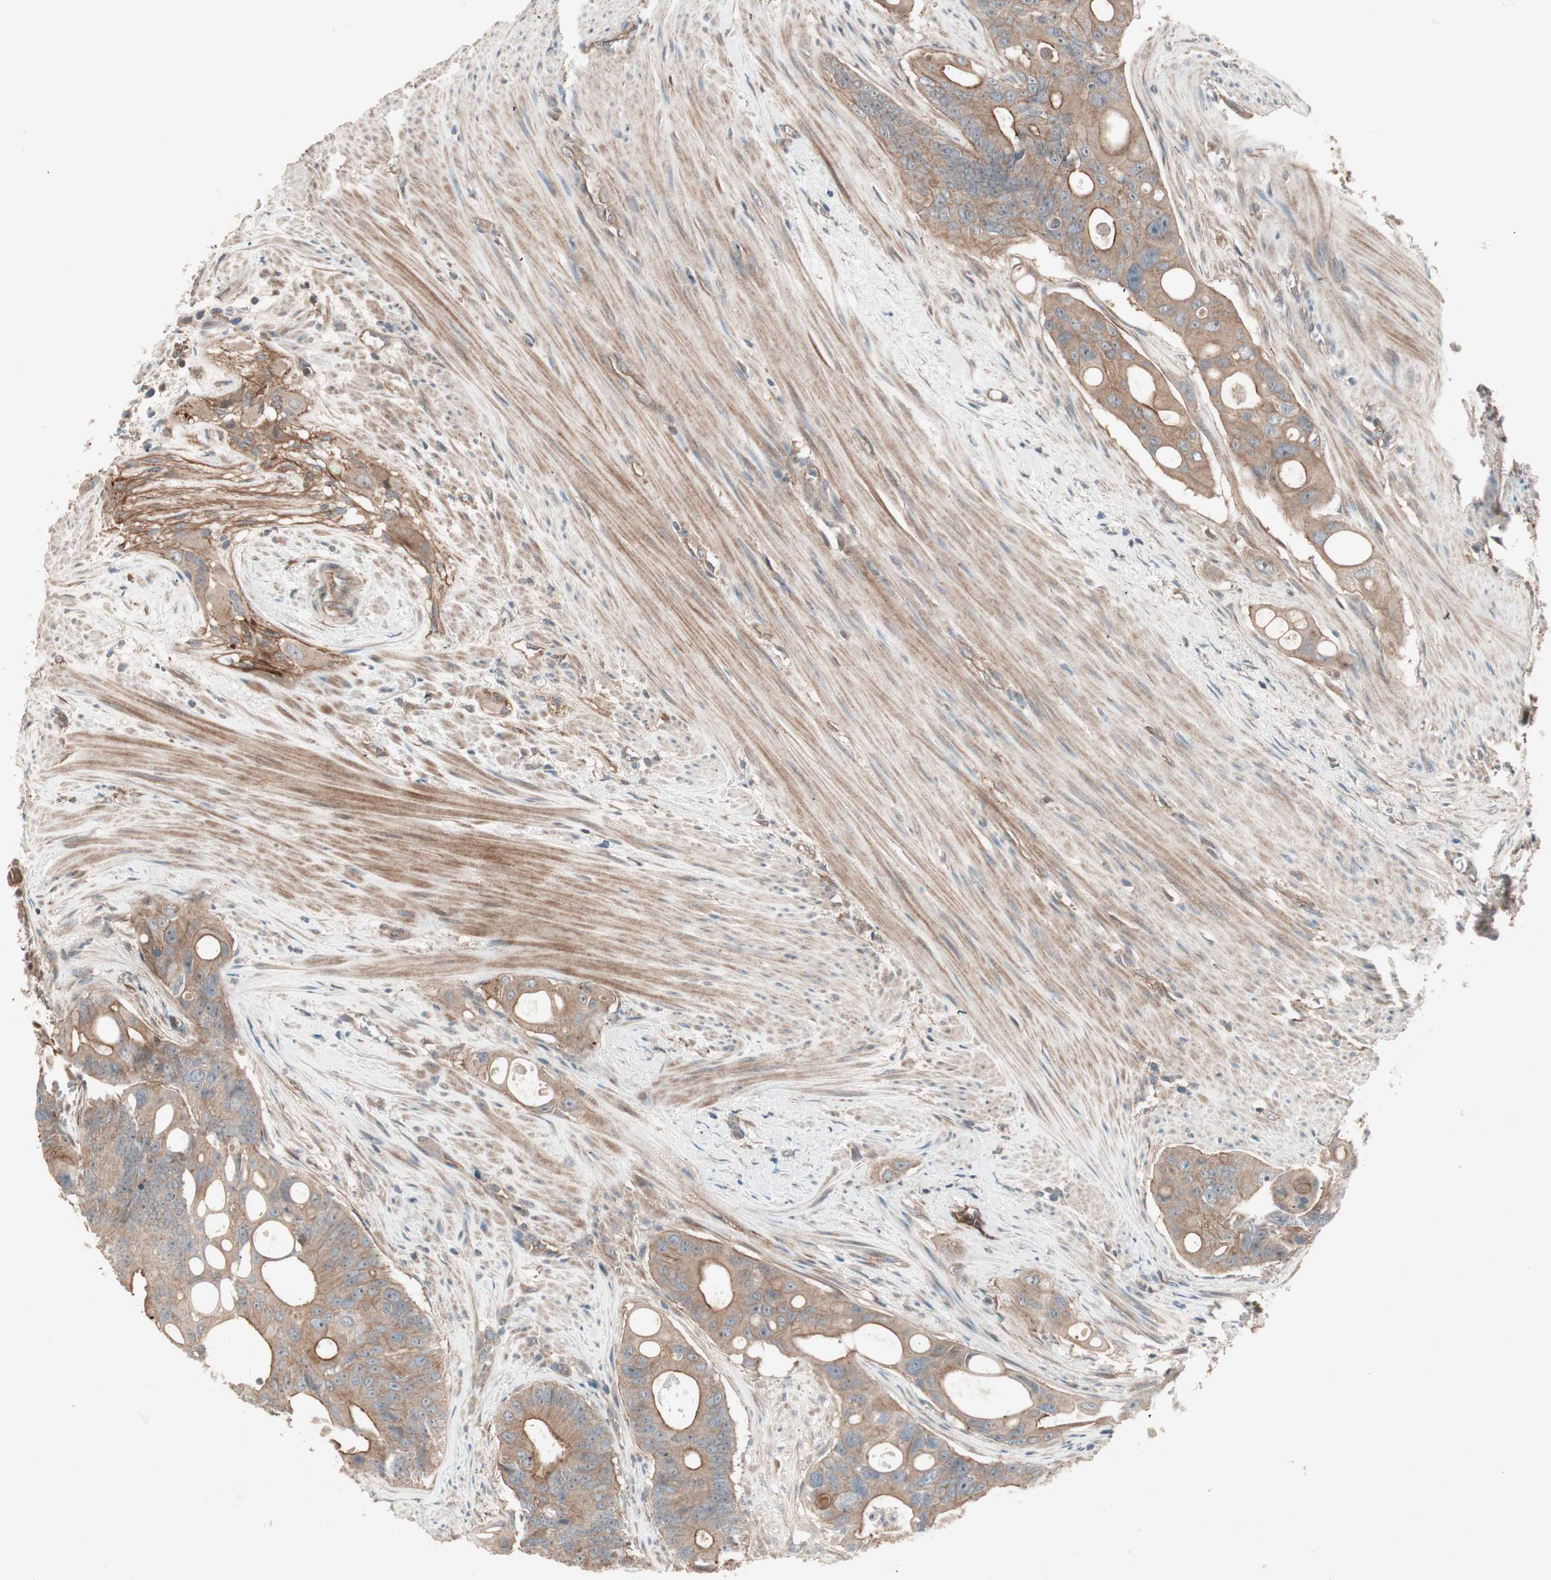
{"staining": {"intensity": "moderate", "quantity": ">75%", "location": "cytoplasmic/membranous"}, "tissue": "colorectal cancer", "cell_type": "Tumor cells", "image_type": "cancer", "snomed": [{"axis": "morphology", "description": "Adenocarcinoma, NOS"}, {"axis": "topography", "description": "Colon"}], "caption": "Protein analysis of colorectal adenocarcinoma tissue shows moderate cytoplasmic/membranous positivity in about >75% of tumor cells.", "gene": "TFPI", "patient": {"sex": "female", "age": 57}}